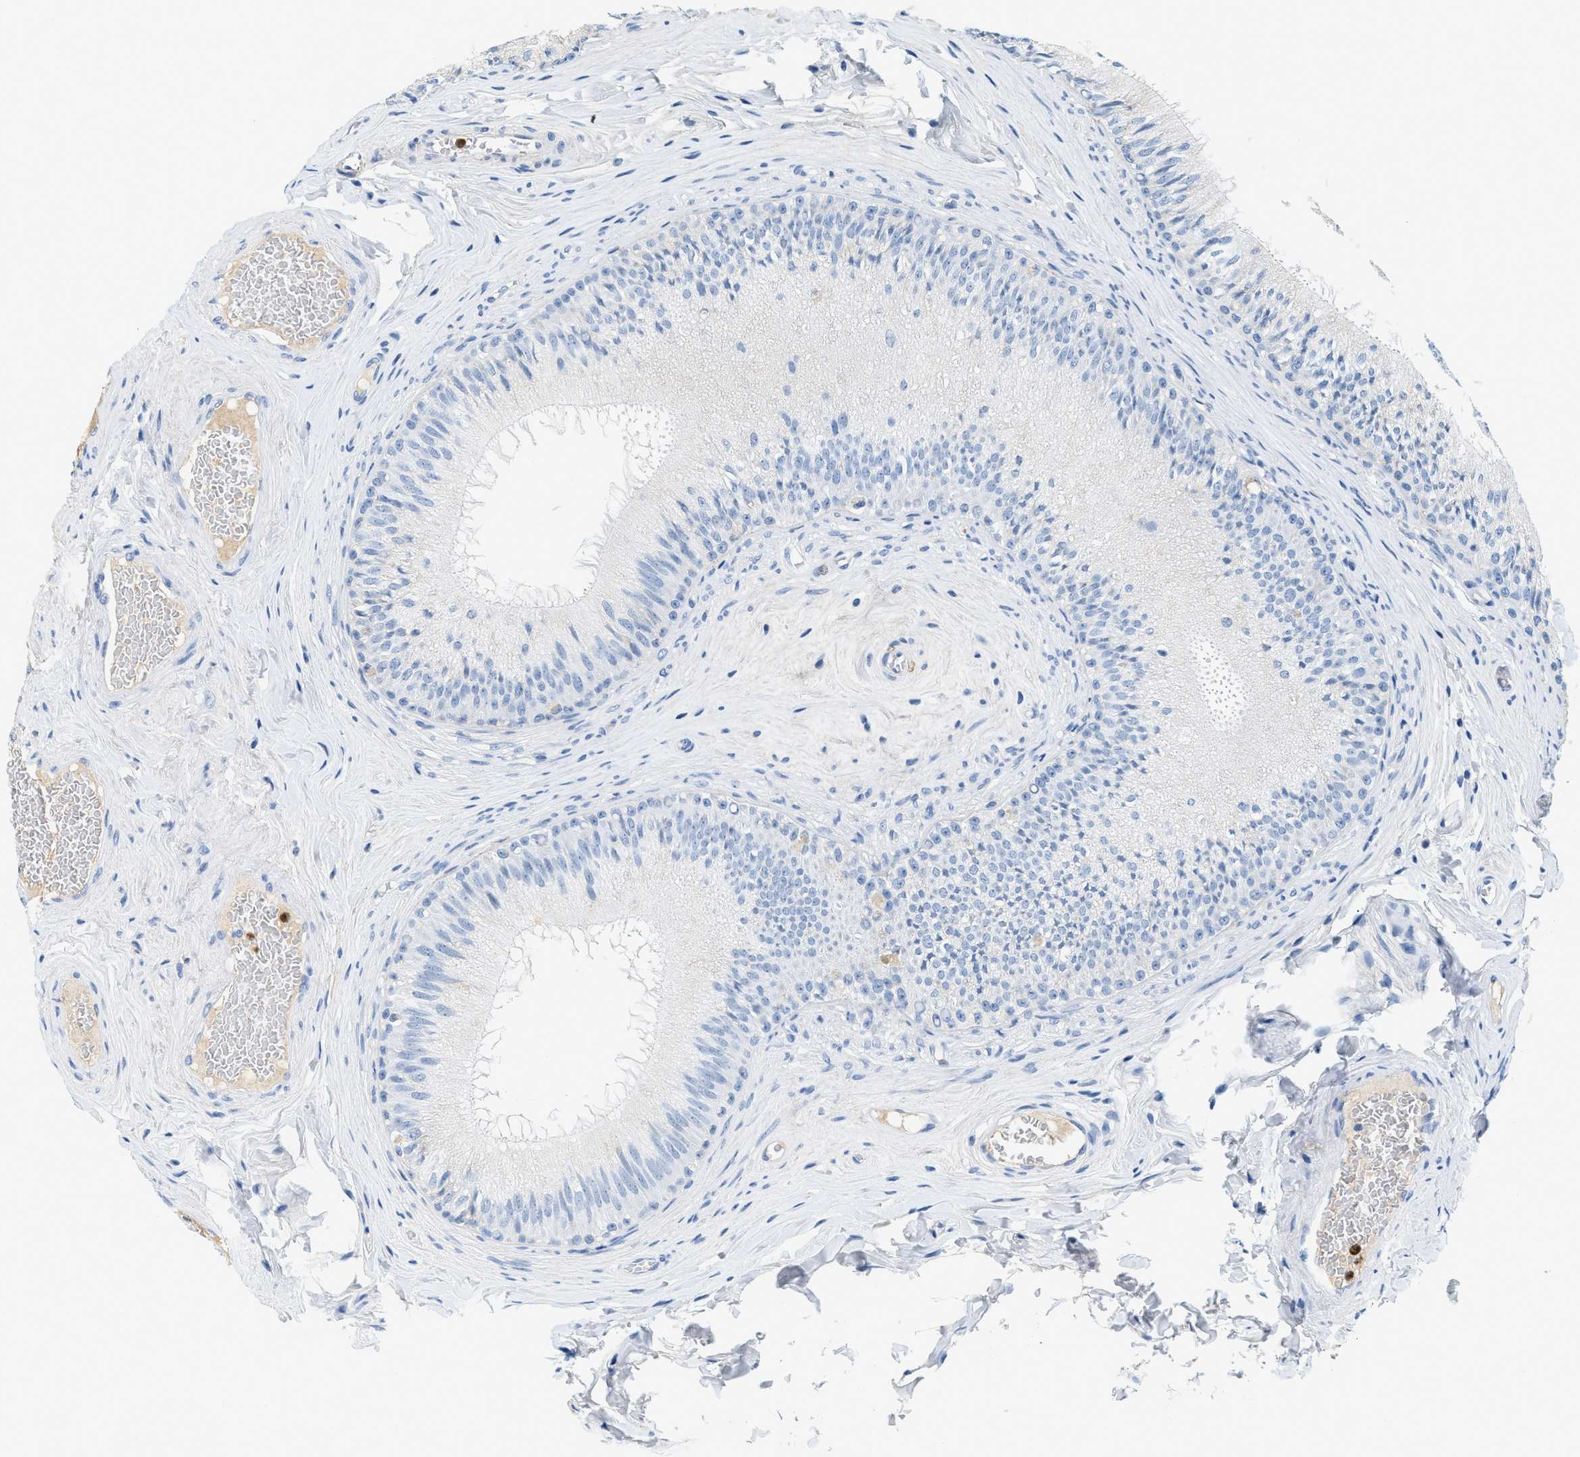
{"staining": {"intensity": "negative", "quantity": "none", "location": "none"}, "tissue": "epididymis", "cell_type": "Glandular cells", "image_type": "normal", "snomed": [{"axis": "morphology", "description": "Normal tissue, NOS"}, {"axis": "topography", "description": "Testis"}, {"axis": "topography", "description": "Epididymis"}], "caption": "IHC of benign human epididymis reveals no positivity in glandular cells.", "gene": "LCN2", "patient": {"sex": "male", "age": 36}}